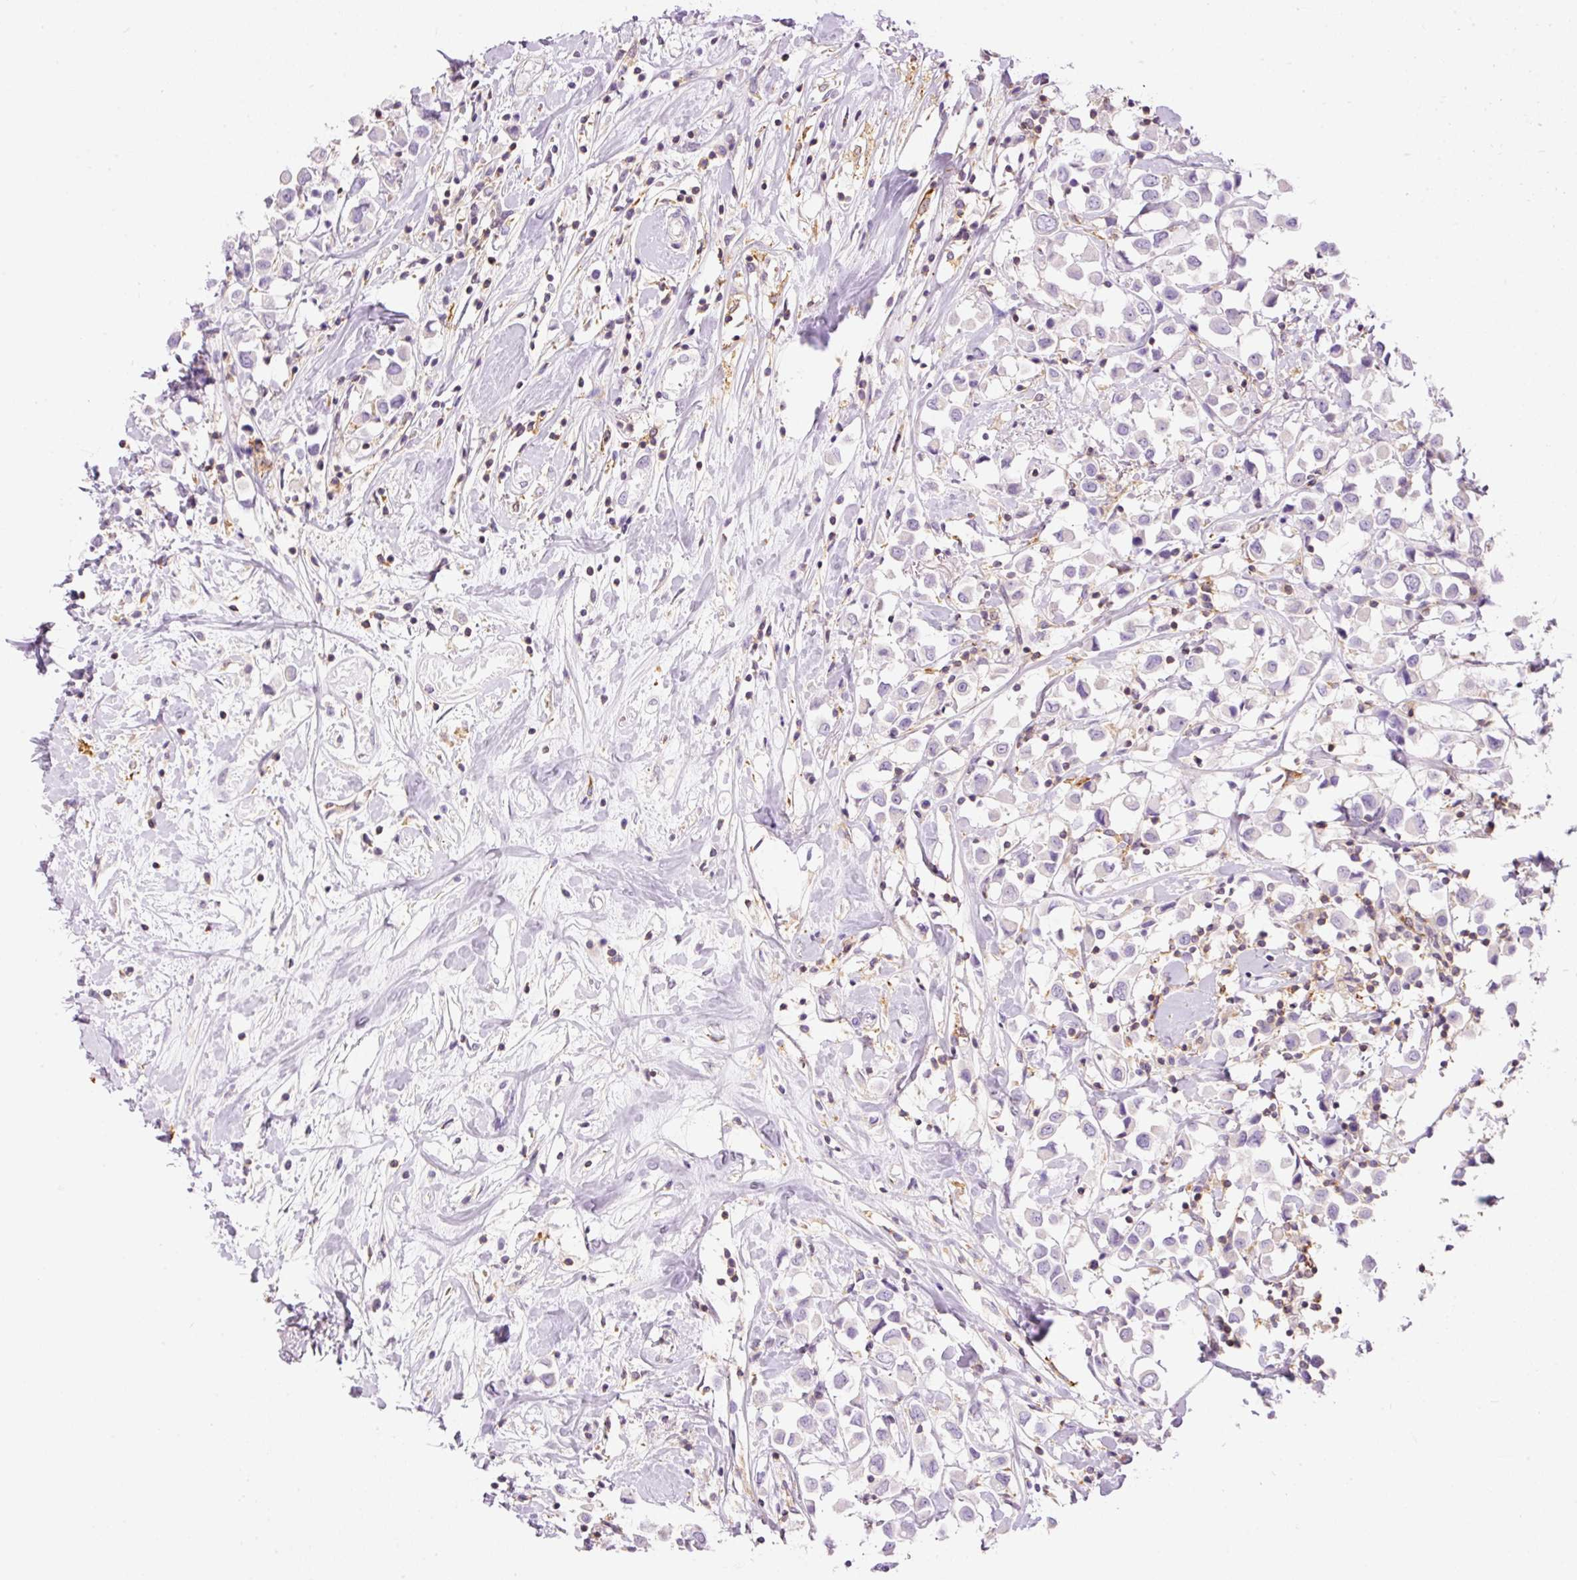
{"staining": {"intensity": "negative", "quantity": "none", "location": "none"}, "tissue": "breast cancer", "cell_type": "Tumor cells", "image_type": "cancer", "snomed": [{"axis": "morphology", "description": "Duct carcinoma"}, {"axis": "topography", "description": "Breast"}], "caption": "Immunohistochemistry micrograph of neoplastic tissue: human breast cancer stained with DAB demonstrates no significant protein staining in tumor cells.", "gene": "DOK6", "patient": {"sex": "female", "age": 61}}